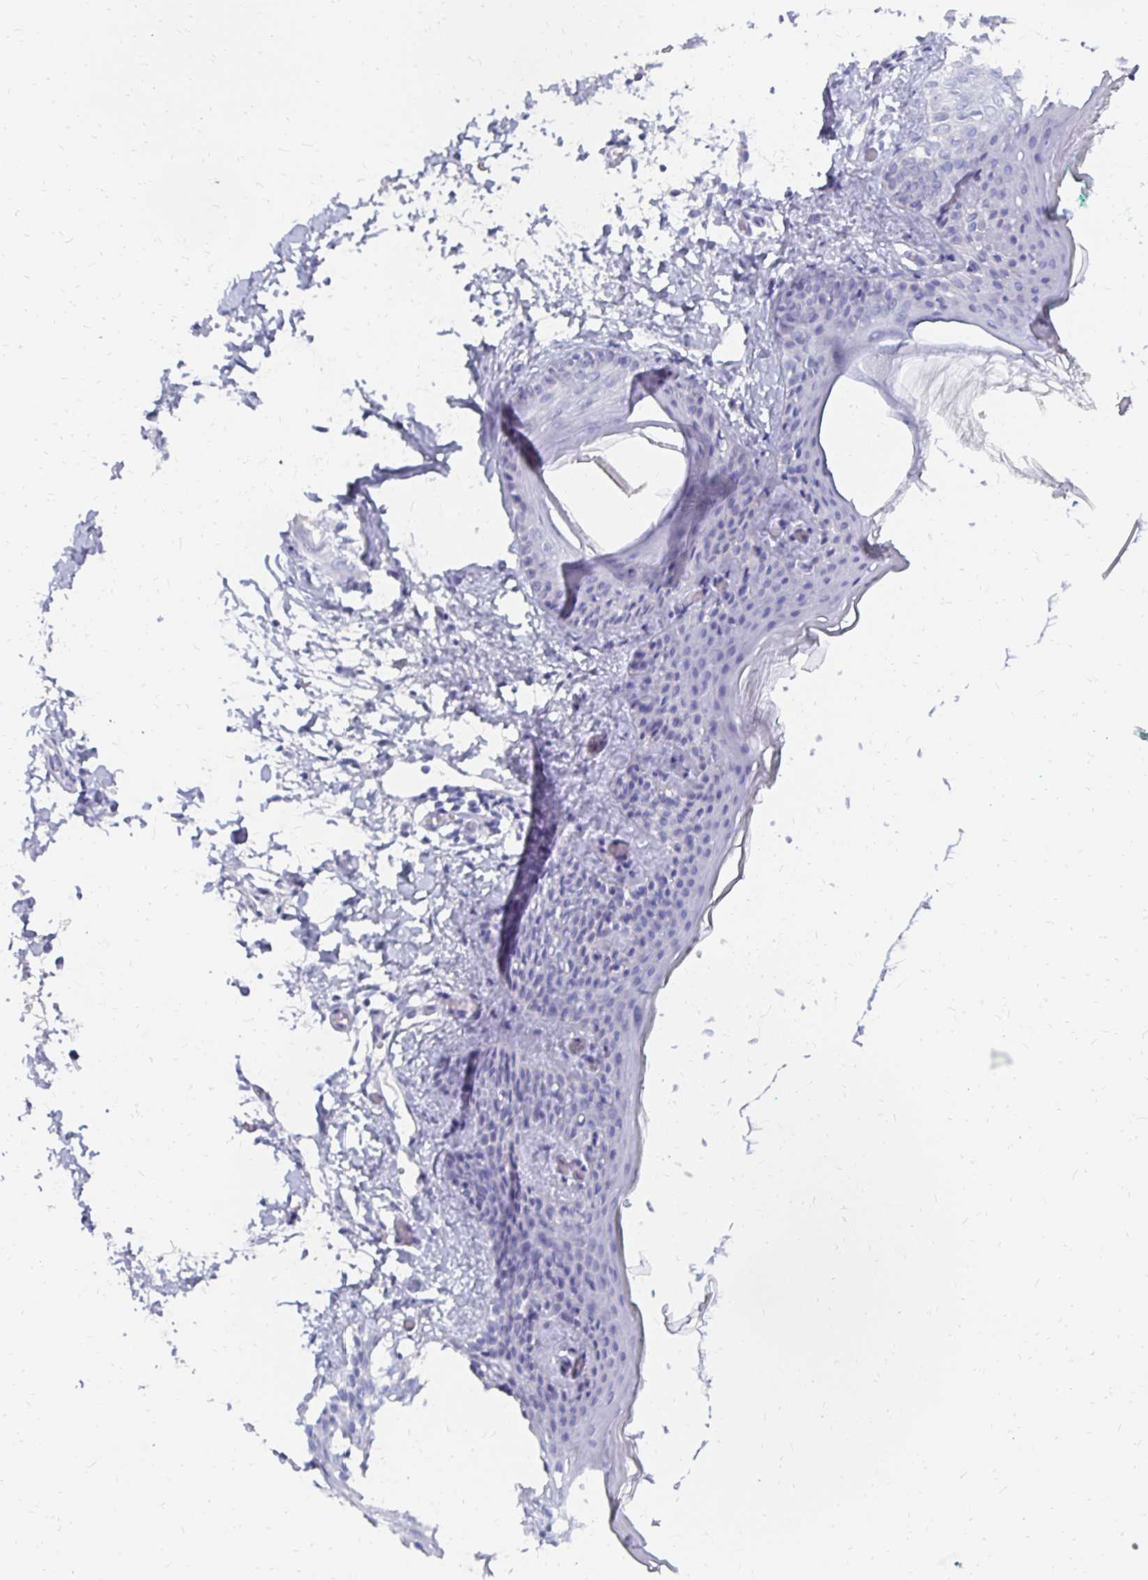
{"staining": {"intensity": "negative", "quantity": "none", "location": "none"}, "tissue": "skin", "cell_type": "Fibroblasts", "image_type": "normal", "snomed": [{"axis": "morphology", "description": "Normal tissue, NOS"}, {"axis": "topography", "description": "Skin"}], "caption": "Immunohistochemistry (IHC) image of unremarkable human skin stained for a protein (brown), which demonstrates no expression in fibroblasts. (Immunohistochemistry, brightfield microscopy, high magnification).", "gene": "SYCP3", "patient": {"sex": "male", "age": 16}}